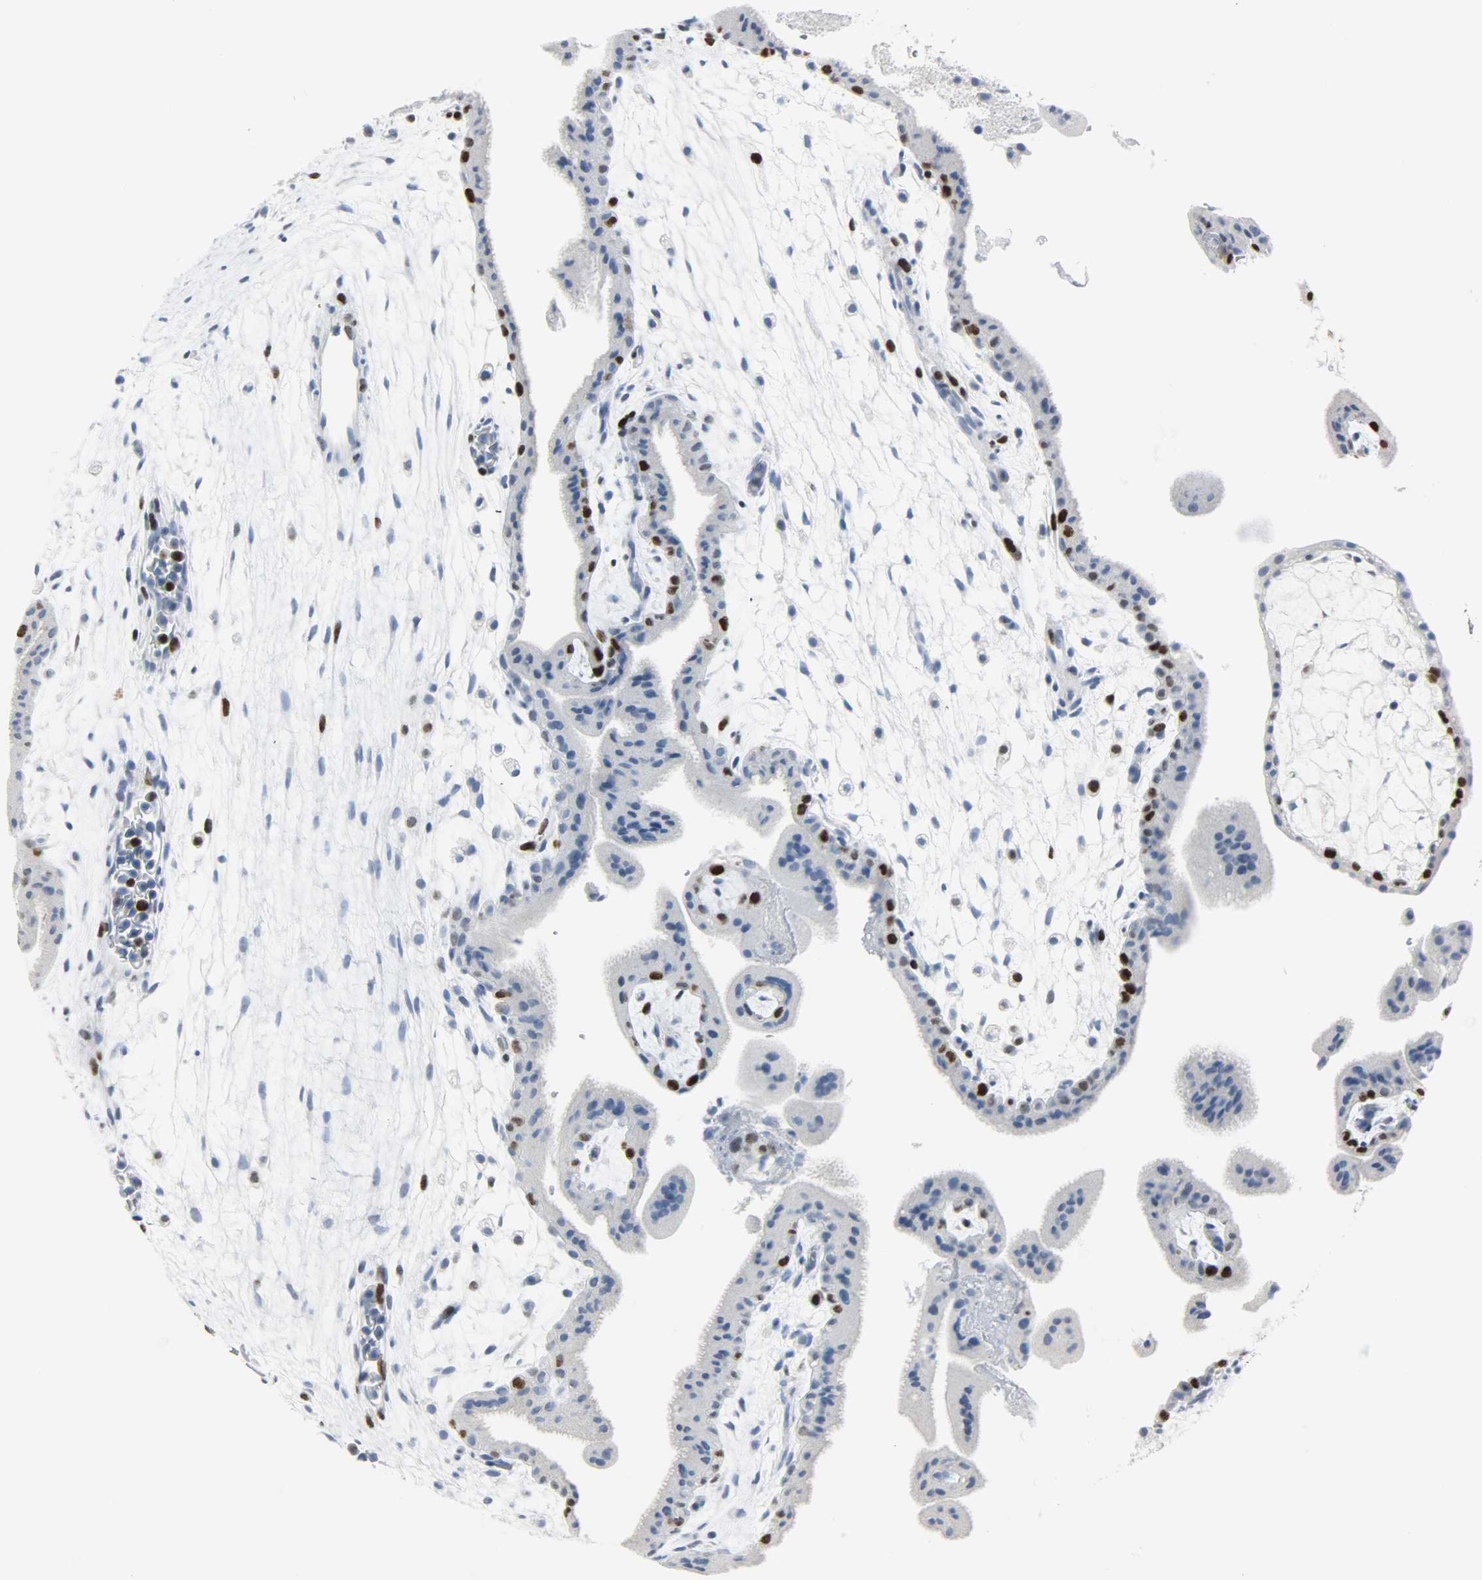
{"staining": {"intensity": "strong", "quantity": "<25%", "location": "nuclear"}, "tissue": "placenta", "cell_type": "Trophoblastic cells", "image_type": "normal", "snomed": [{"axis": "morphology", "description": "Normal tissue, NOS"}, {"axis": "topography", "description": "Placenta"}], "caption": "IHC image of normal placenta: placenta stained using immunohistochemistry (IHC) reveals medium levels of strong protein expression localized specifically in the nuclear of trophoblastic cells, appearing as a nuclear brown color.", "gene": "HELLS", "patient": {"sex": "female", "age": 35}}